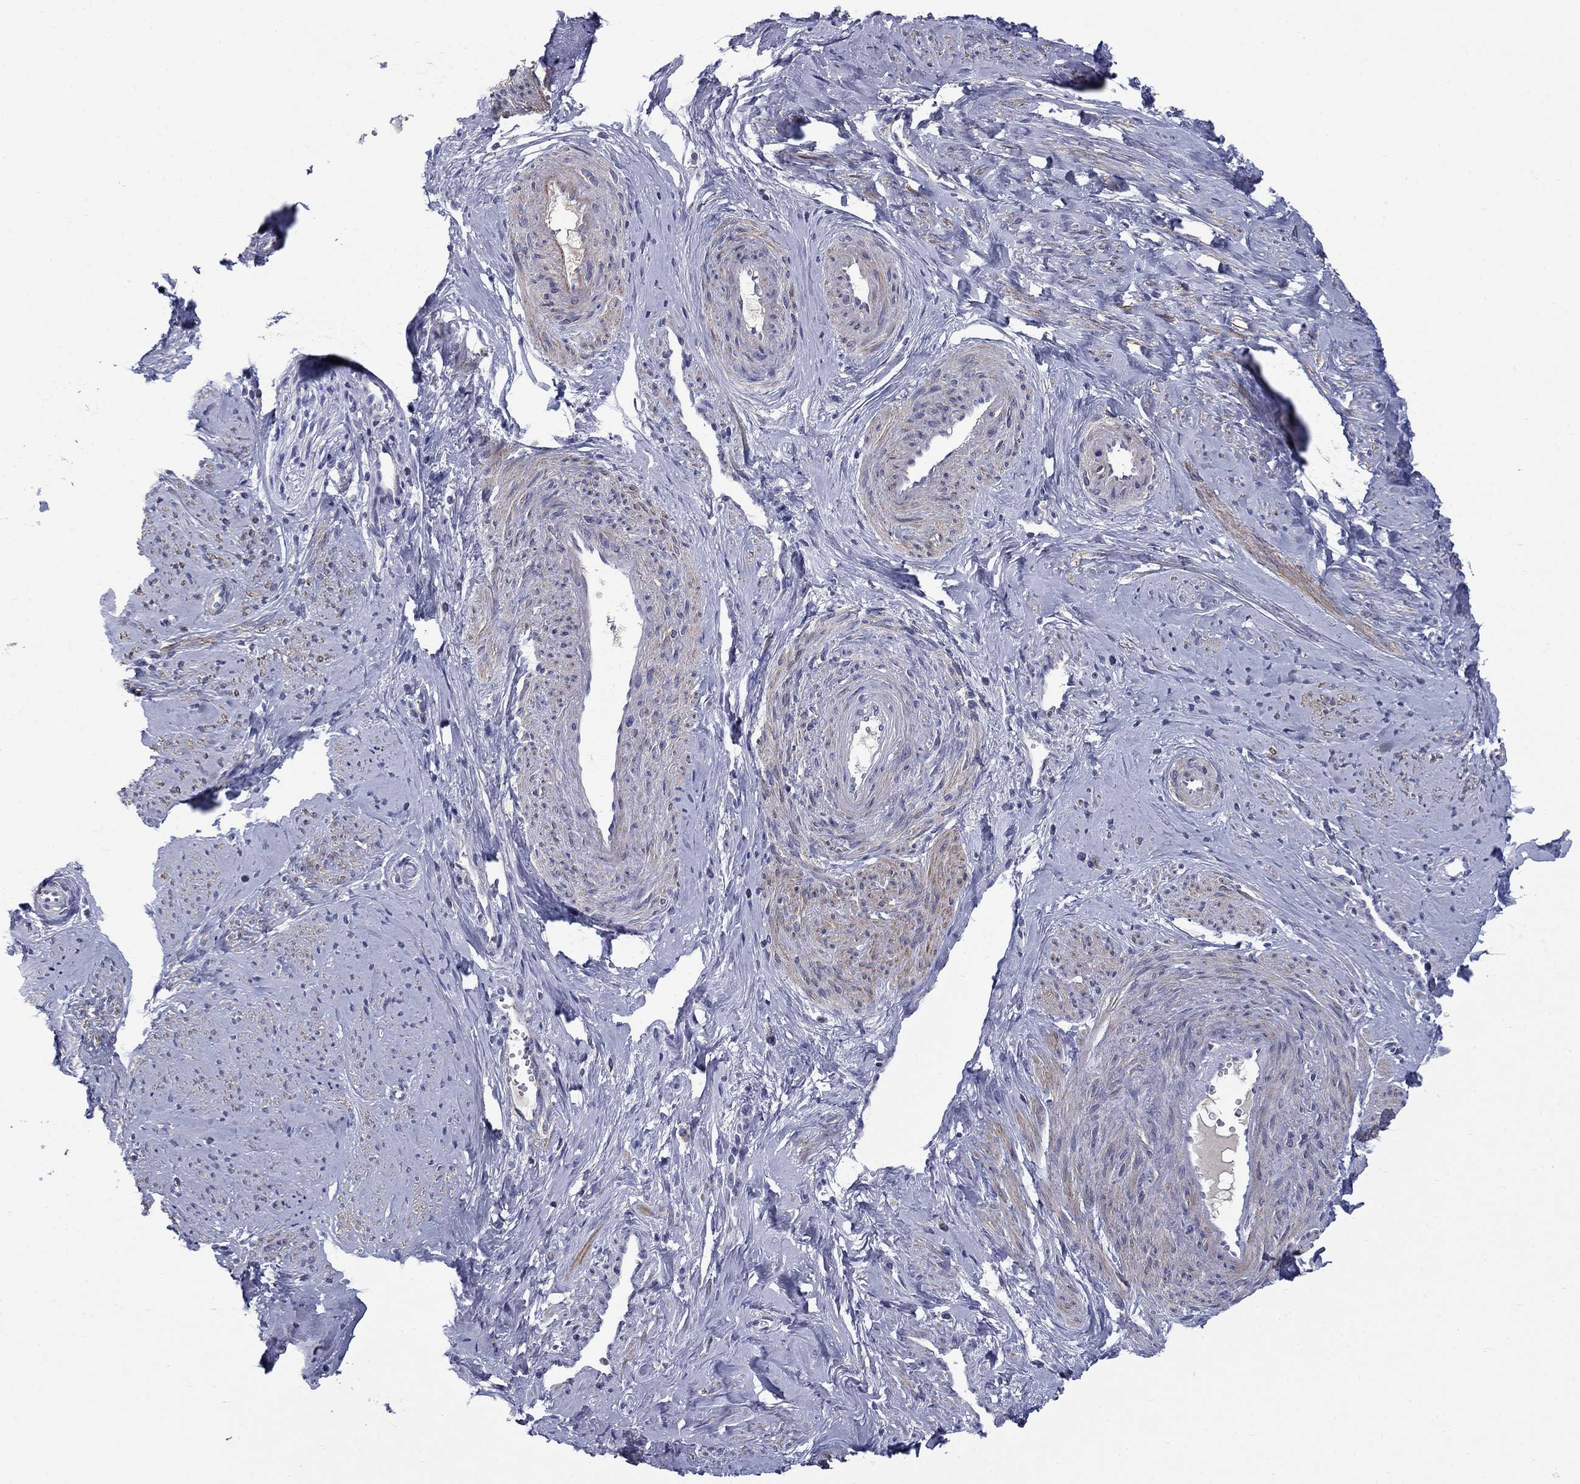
{"staining": {"intensity": "moderate", "quantity": "25%-75%", "location": "cytoplasmic/membranous"}, "tissue": "smooth muscle", "cell_type": "Smooth muscle cells", "image_type": "normal", "snomed": [{"axis": "morphology", "description": "Normal tissue, NOS"}, {"axis": "topography", "description": "Smooth muscle"}], "caption": "A photomicrograph of human smooth muscle stained for a protein demonstrates moderate cytoplasmic/membranous brown staining in smooth muscle cells. The staining is performed using DAB brown chromogen to label protein expression. The nuclei are counter-stained blue using hematoxylin.", "gene": "FRK", "patient": {"sex": "female", "age": 48}}